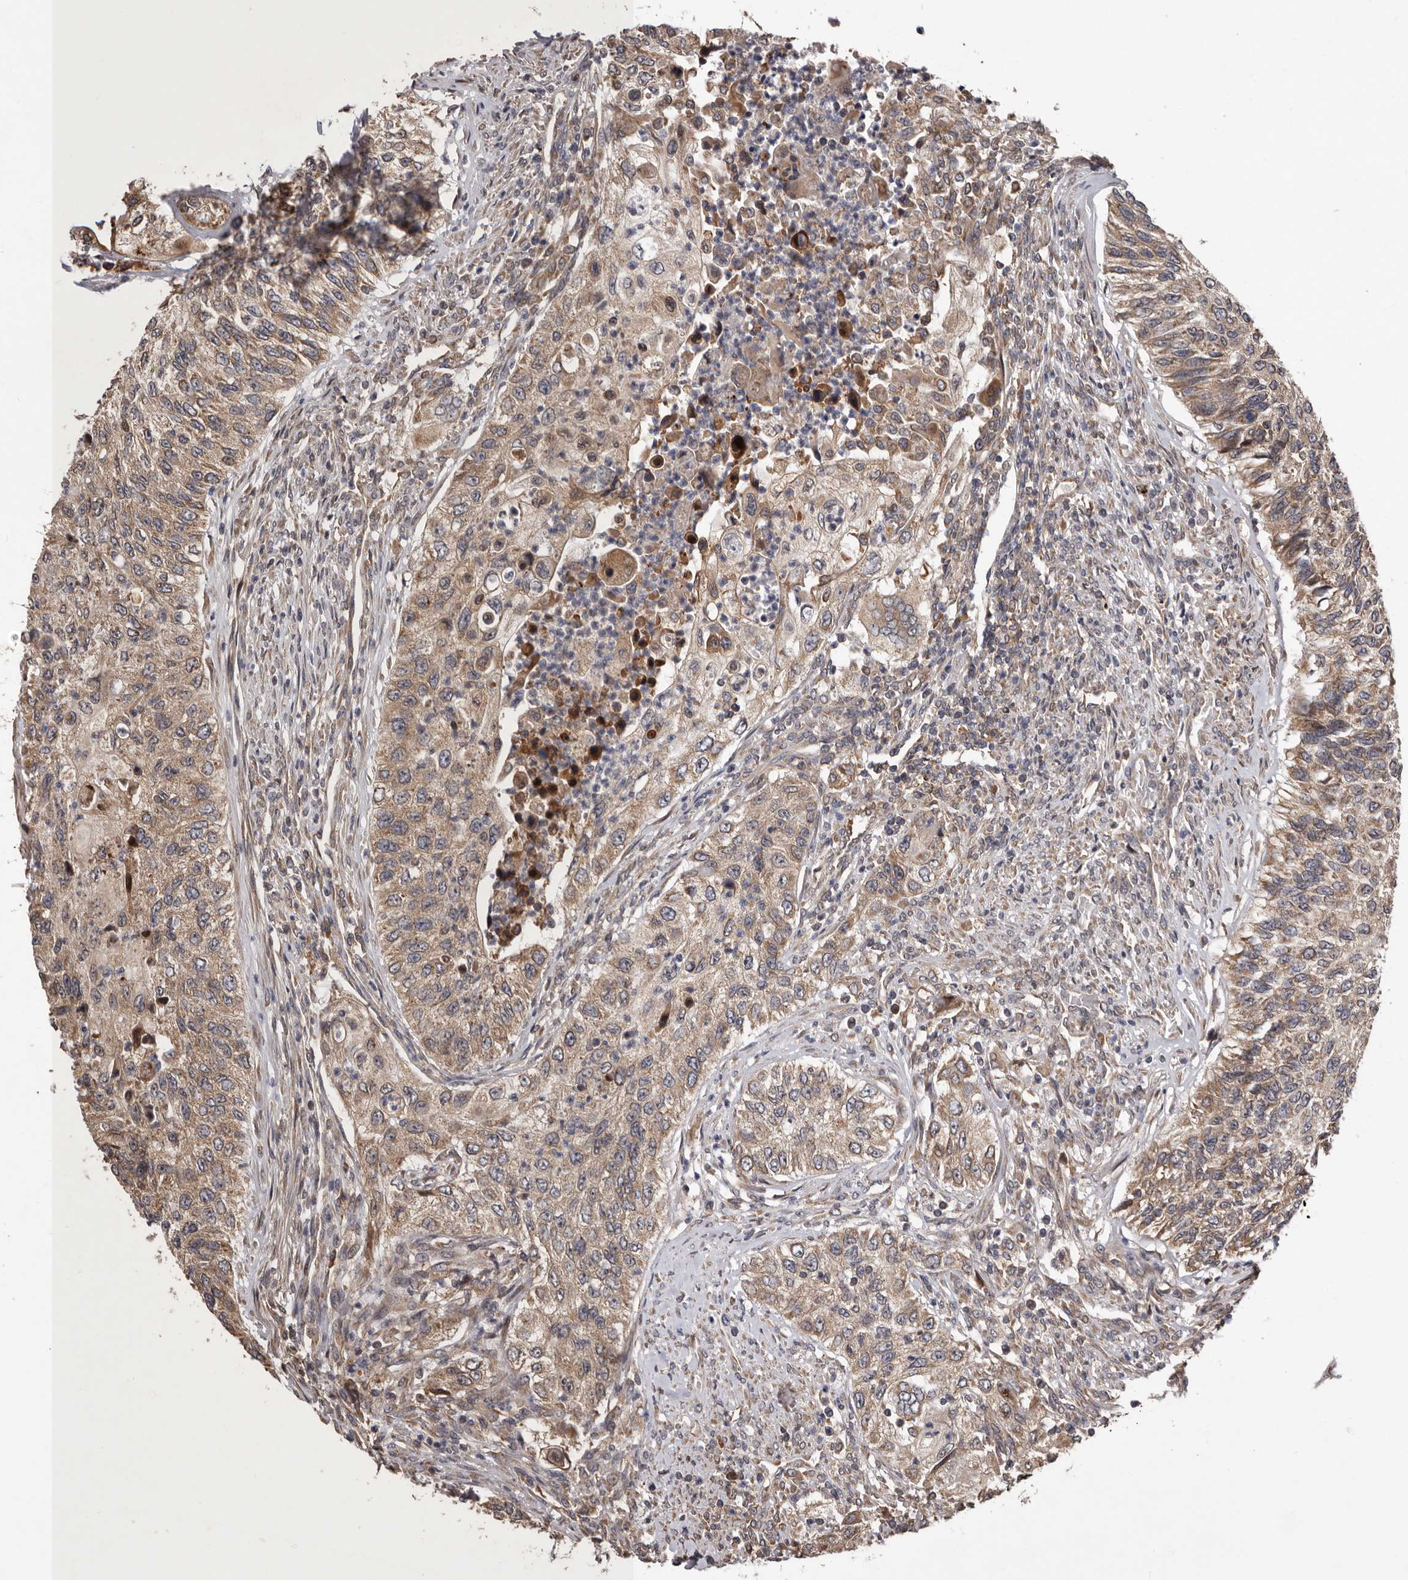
{"staining": {"intensity": "moderate", "quantity": ">75%", "location": "cytoplasmic/membranous,nuclear"}, "tissue": "urothelial cancer", "cell_type": "Tumor cells", "image_type": "cancer", "snomed": [{"axis": "morphology", "description": "Urothelial carcinoma, High grade"}, {"axis": "topography", "description": "Urinary bladder"}], "caption": "This is an image of immunohistochemistry (IHC) staining of urothelial cancer, which shows moderate positivity in the cytoplasmic/membranous and nuclear of tumor cells.", "gene": "GADD45B", "patient": {"sex": "female", "age": 60}}